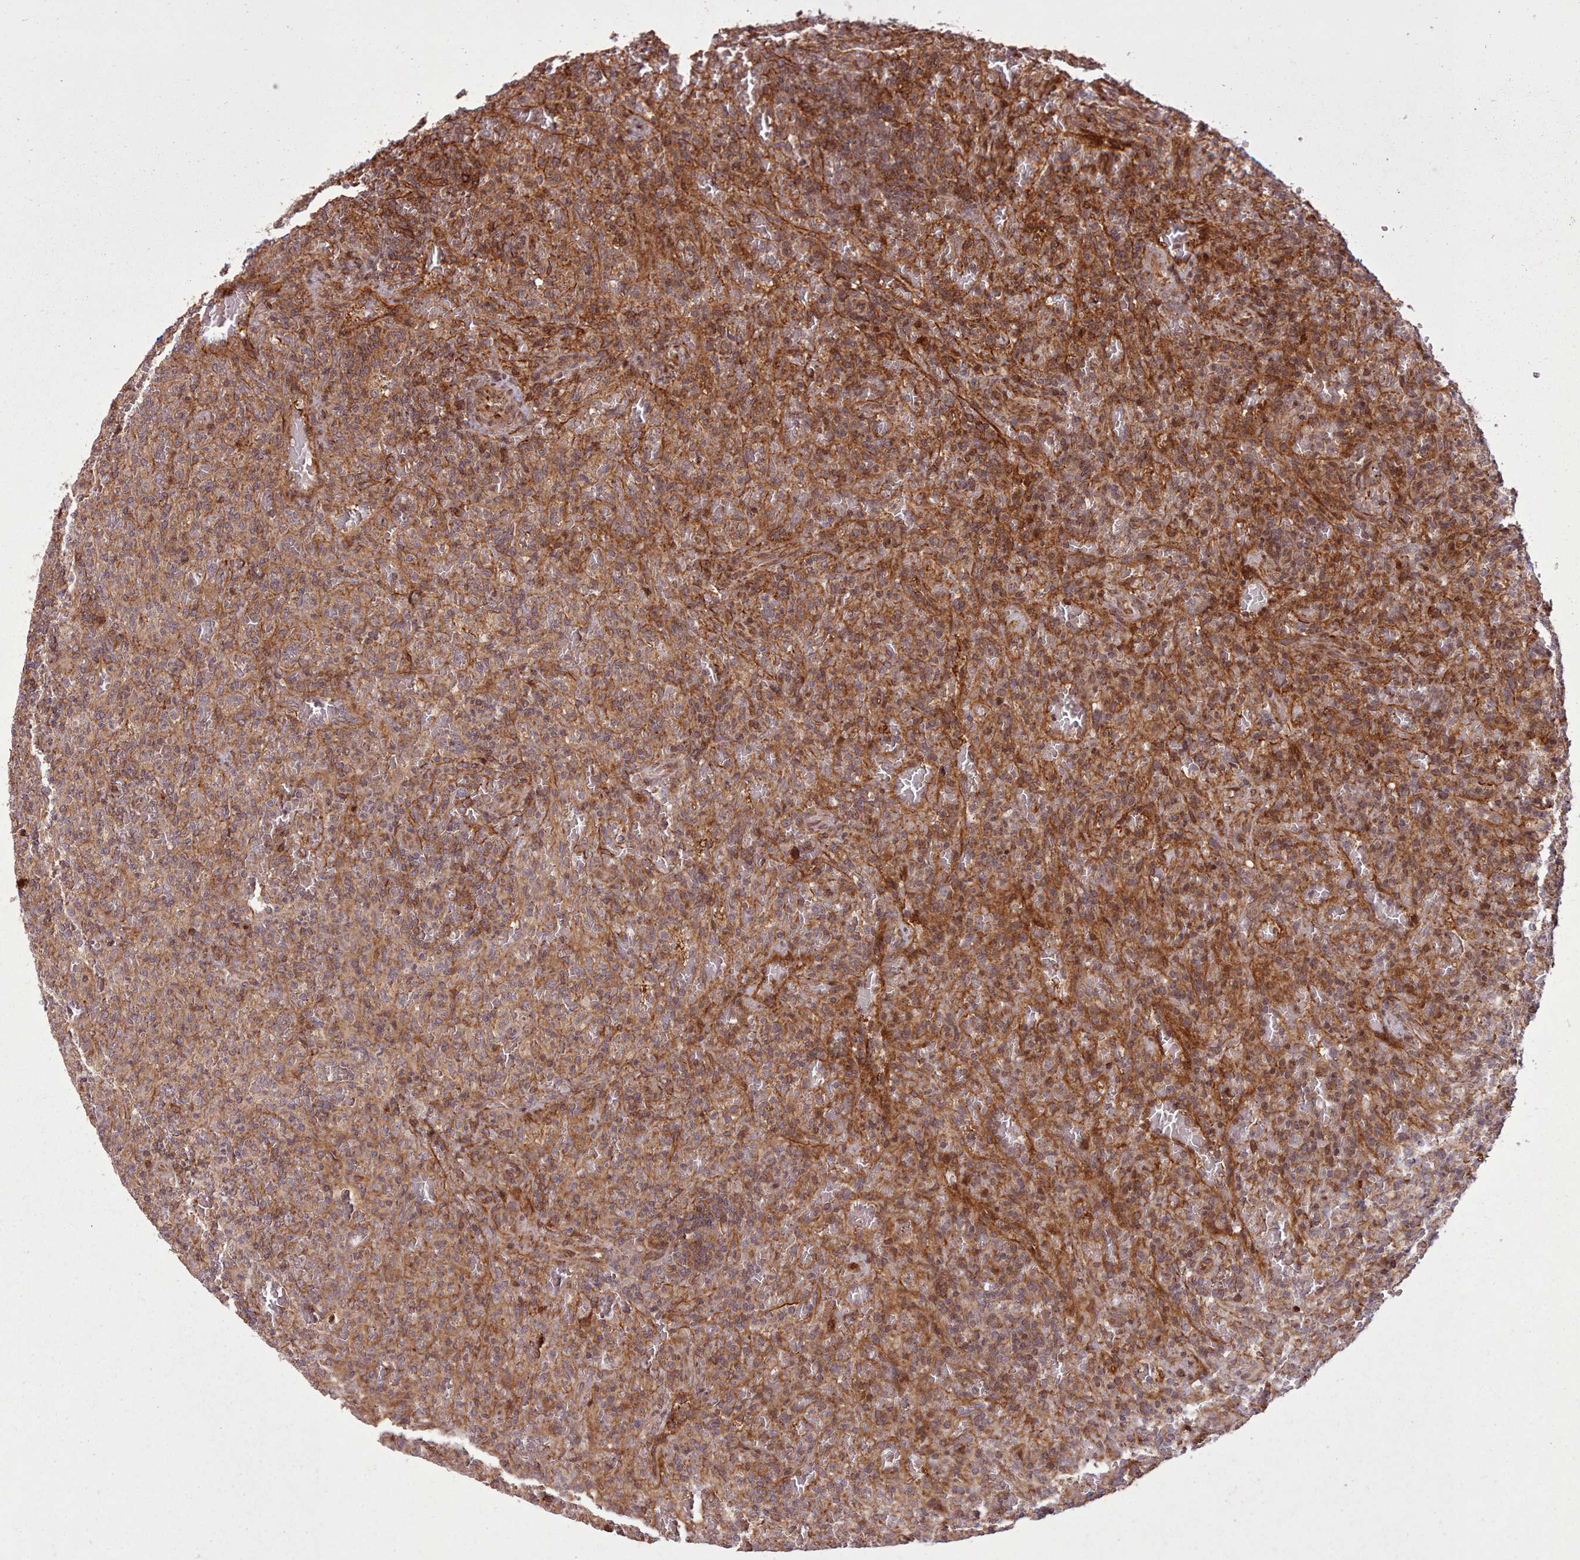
{"staining": {"intensity": "moderate", "quantity": ">75%", "location": "cytoplasmic/membranous,nuclear"}, "tissue": "lymphoma", "cell_type": "Tumor cells", "image_type": "cancer", "snomed": [{"axis": "morphology", "description": "Malignant lymphoma, non-Hodgkin's type, Low grade"}, {"axis": "topography", "description": "Spleen"}], "caption": "Low-grade malignant lymphoma, non-Hodgkin's type stained with immunohistochemistry (IHC) exhibits moderate cytoplasmic/membranous and nuclear expression in about >75% of tumor cells.", "gene": "NLRP7", "patient": {"sex": "female", "age": 64}}